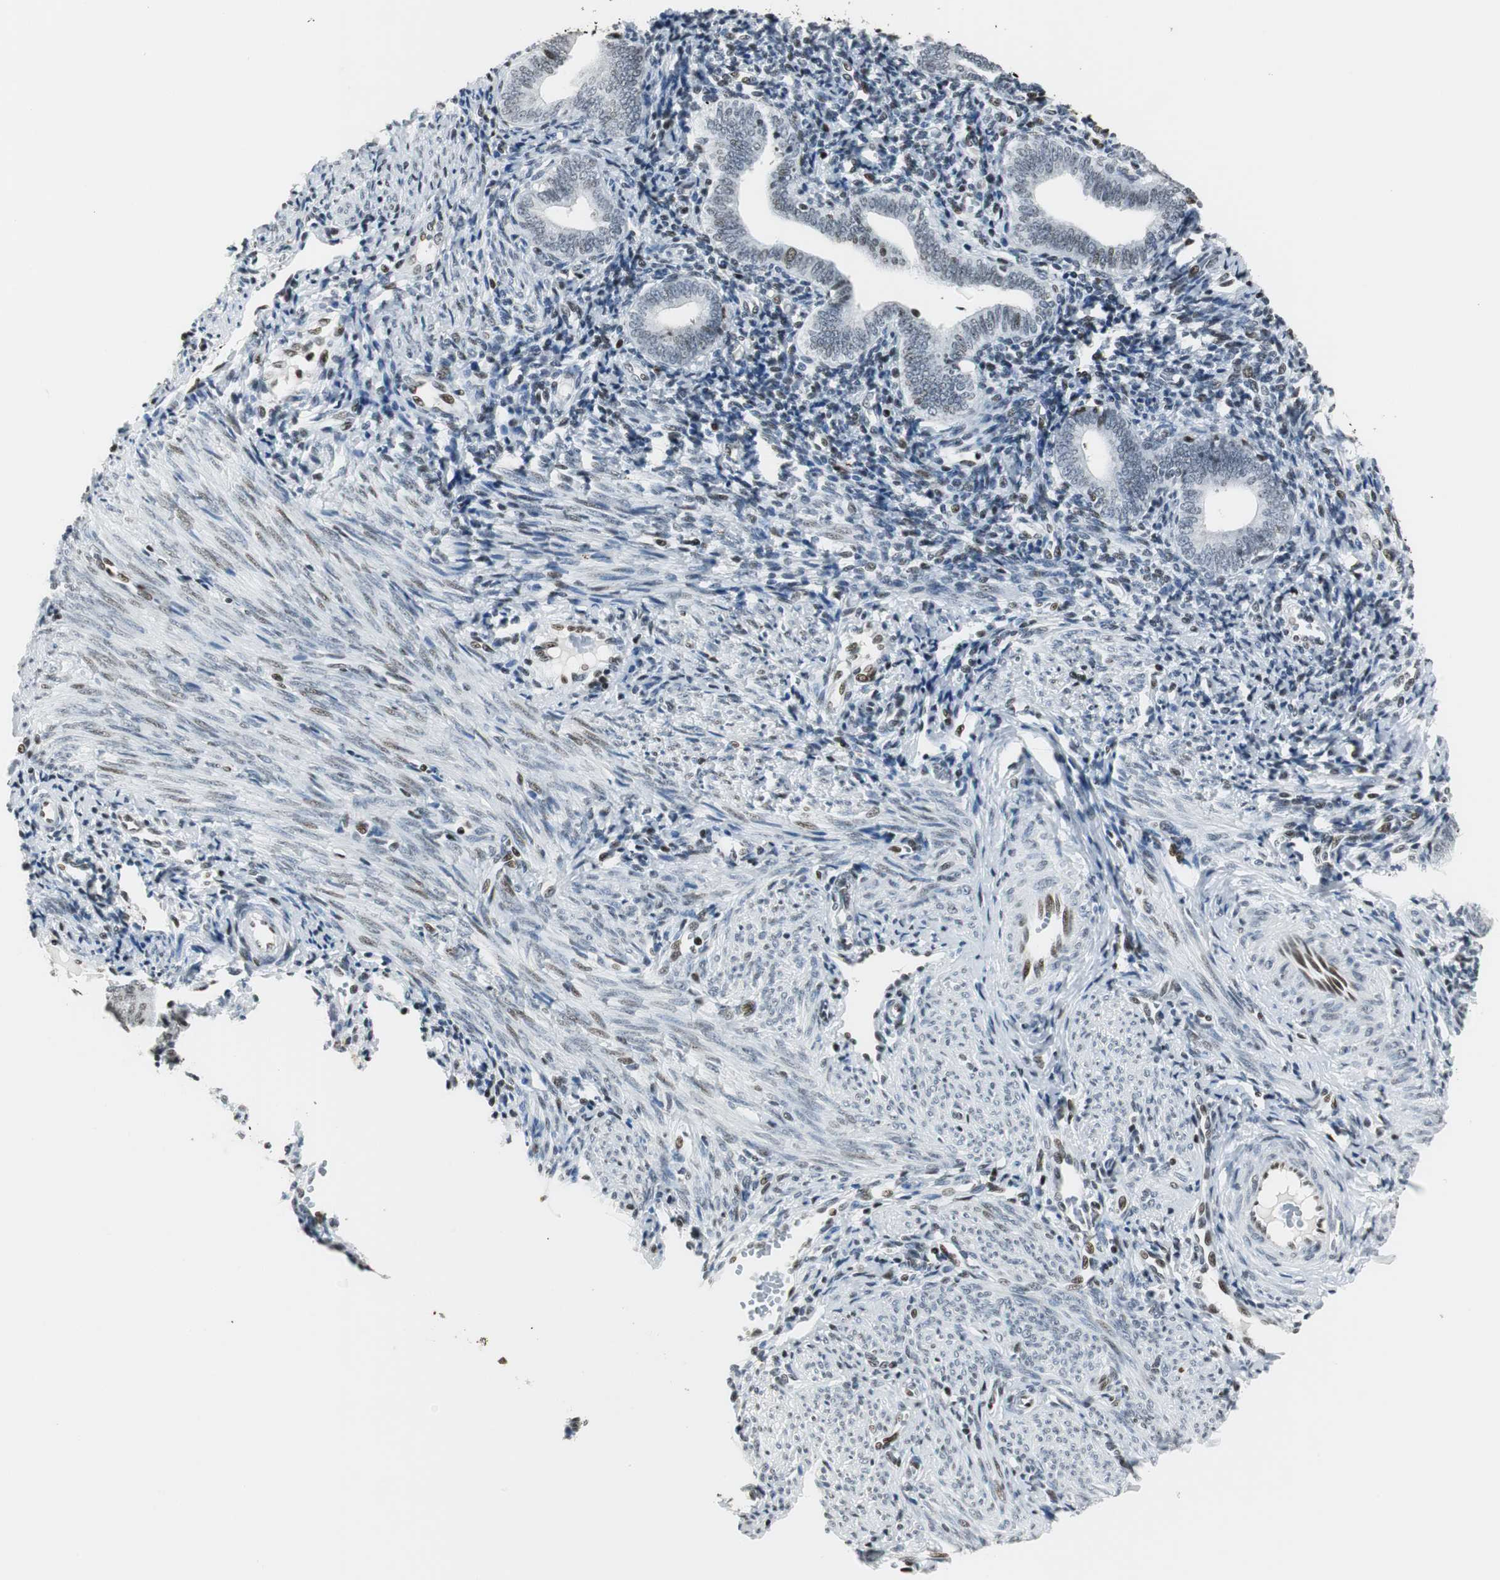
{"staining": {"intensity": "weak", "quantity": "25%-75%", "location": "nuclear"}, "tissue": "endometrium", "cell_type": "Cells in endometrial stroma", "image_type": "normal", "snomed": [{"axis": "morphology", "description": "Normal tissue, NOS"}, {"axis": "topography", "description": "Uterus"}, {"axis": "topography", "description": "Endometrium"}], "caption": "Endometrium stained for a protein demonstrates weak nuclear positivity in cells in endometrial stroma. The protein of interest is stained brown, and the nuclei are stained in blue (DAB (3,3'-diaminobenzidine) IHC with brightfield microscopy, high magnification).", "gene": "RBBP4", "patient": {"sex": "female", "age": 33}}